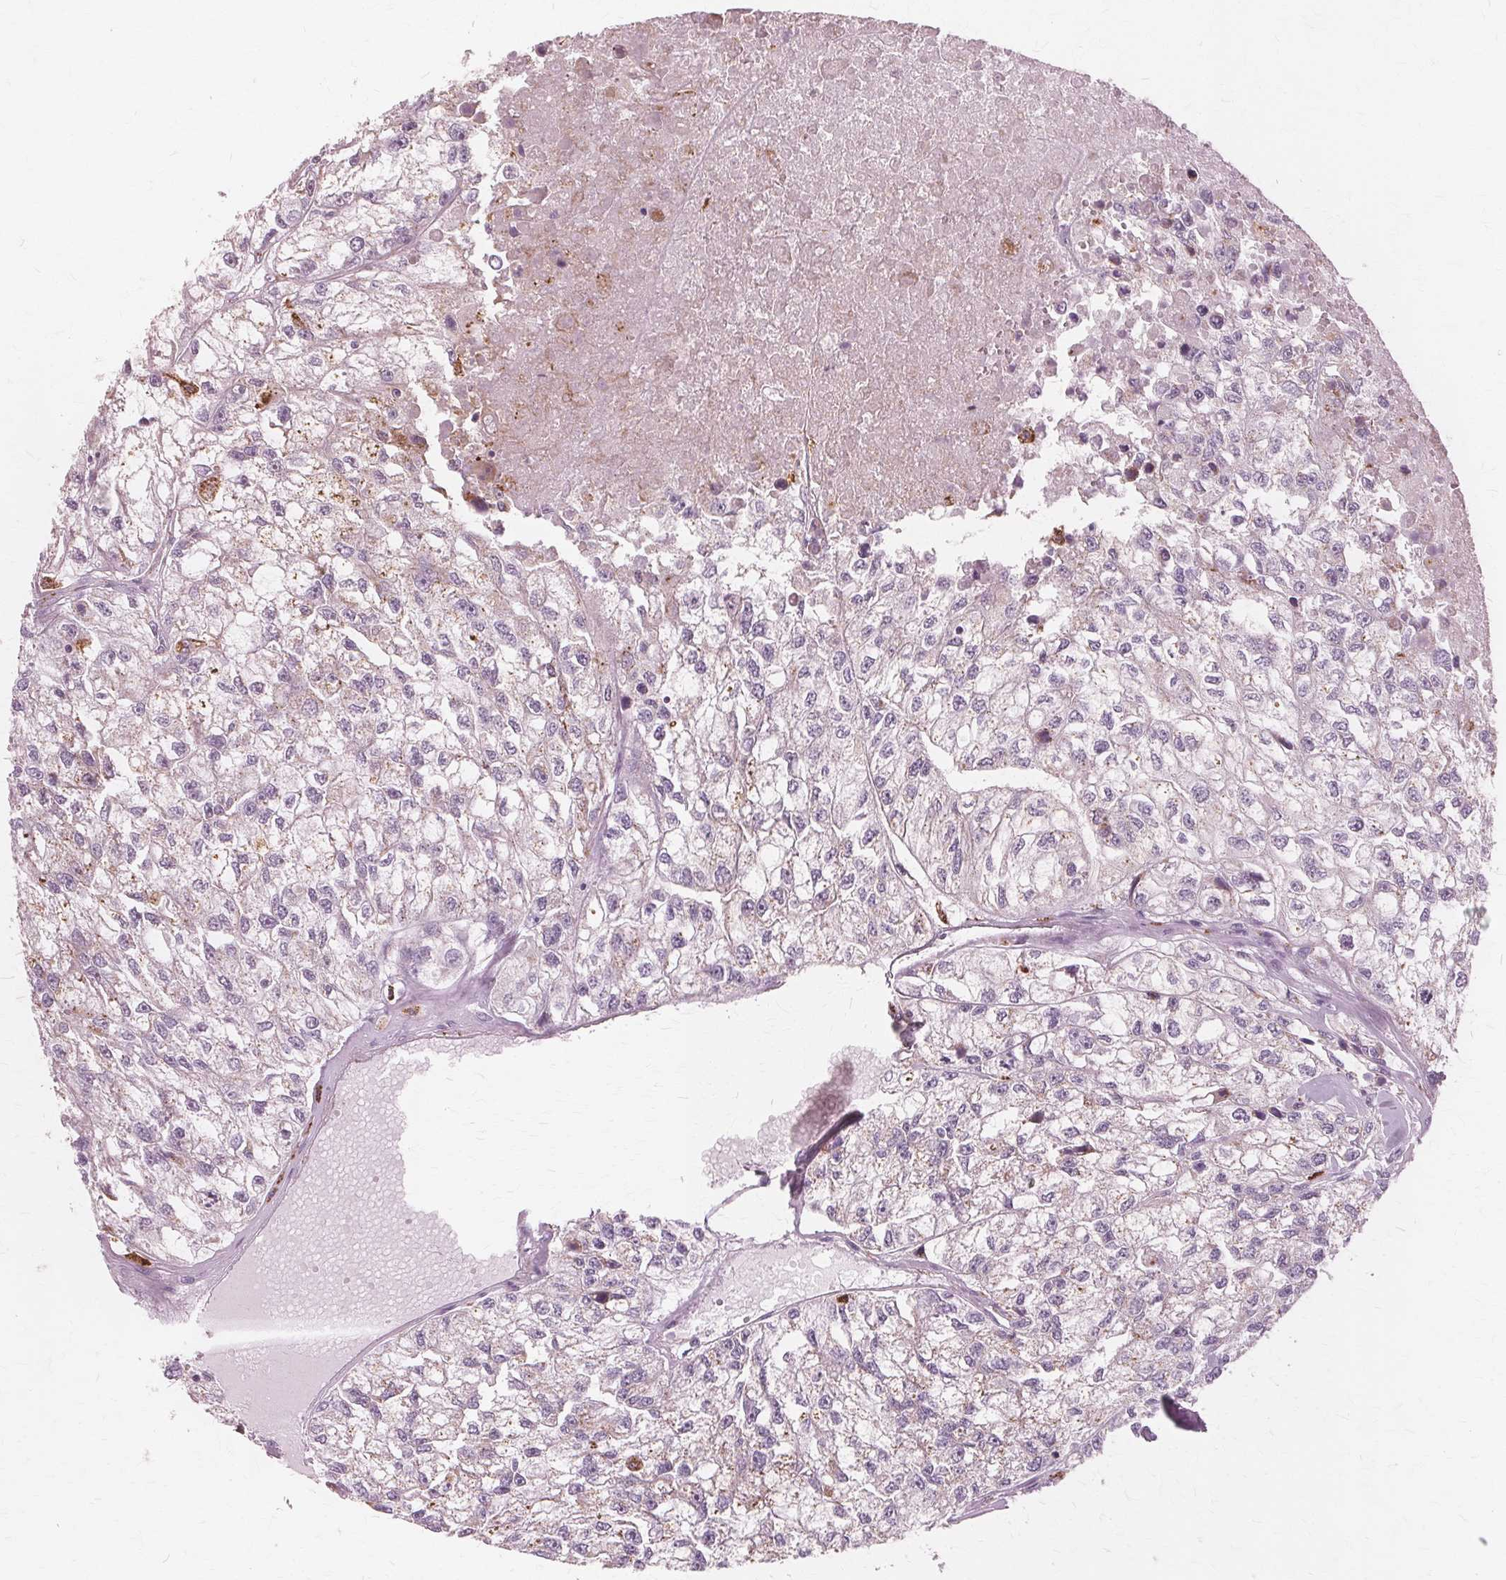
{"staining": {"intensity": "negative", "quantity": "none", "location": "none"}, "tissue": "renal cancer", "cell_type": "Tumor cells", "image_type": "cancer", "snomed": [{"axis": "morphology", "description": "Adenocarcinoma, NOS"}, {"axis": "topography", "description": "Kidney"}], "caption": "Image shows no significant protein expression in tumor cells of renal cancer (adenocarcinoma).", "gene": "DNASE2", "patient": {"sex": "male", "age": 56}}